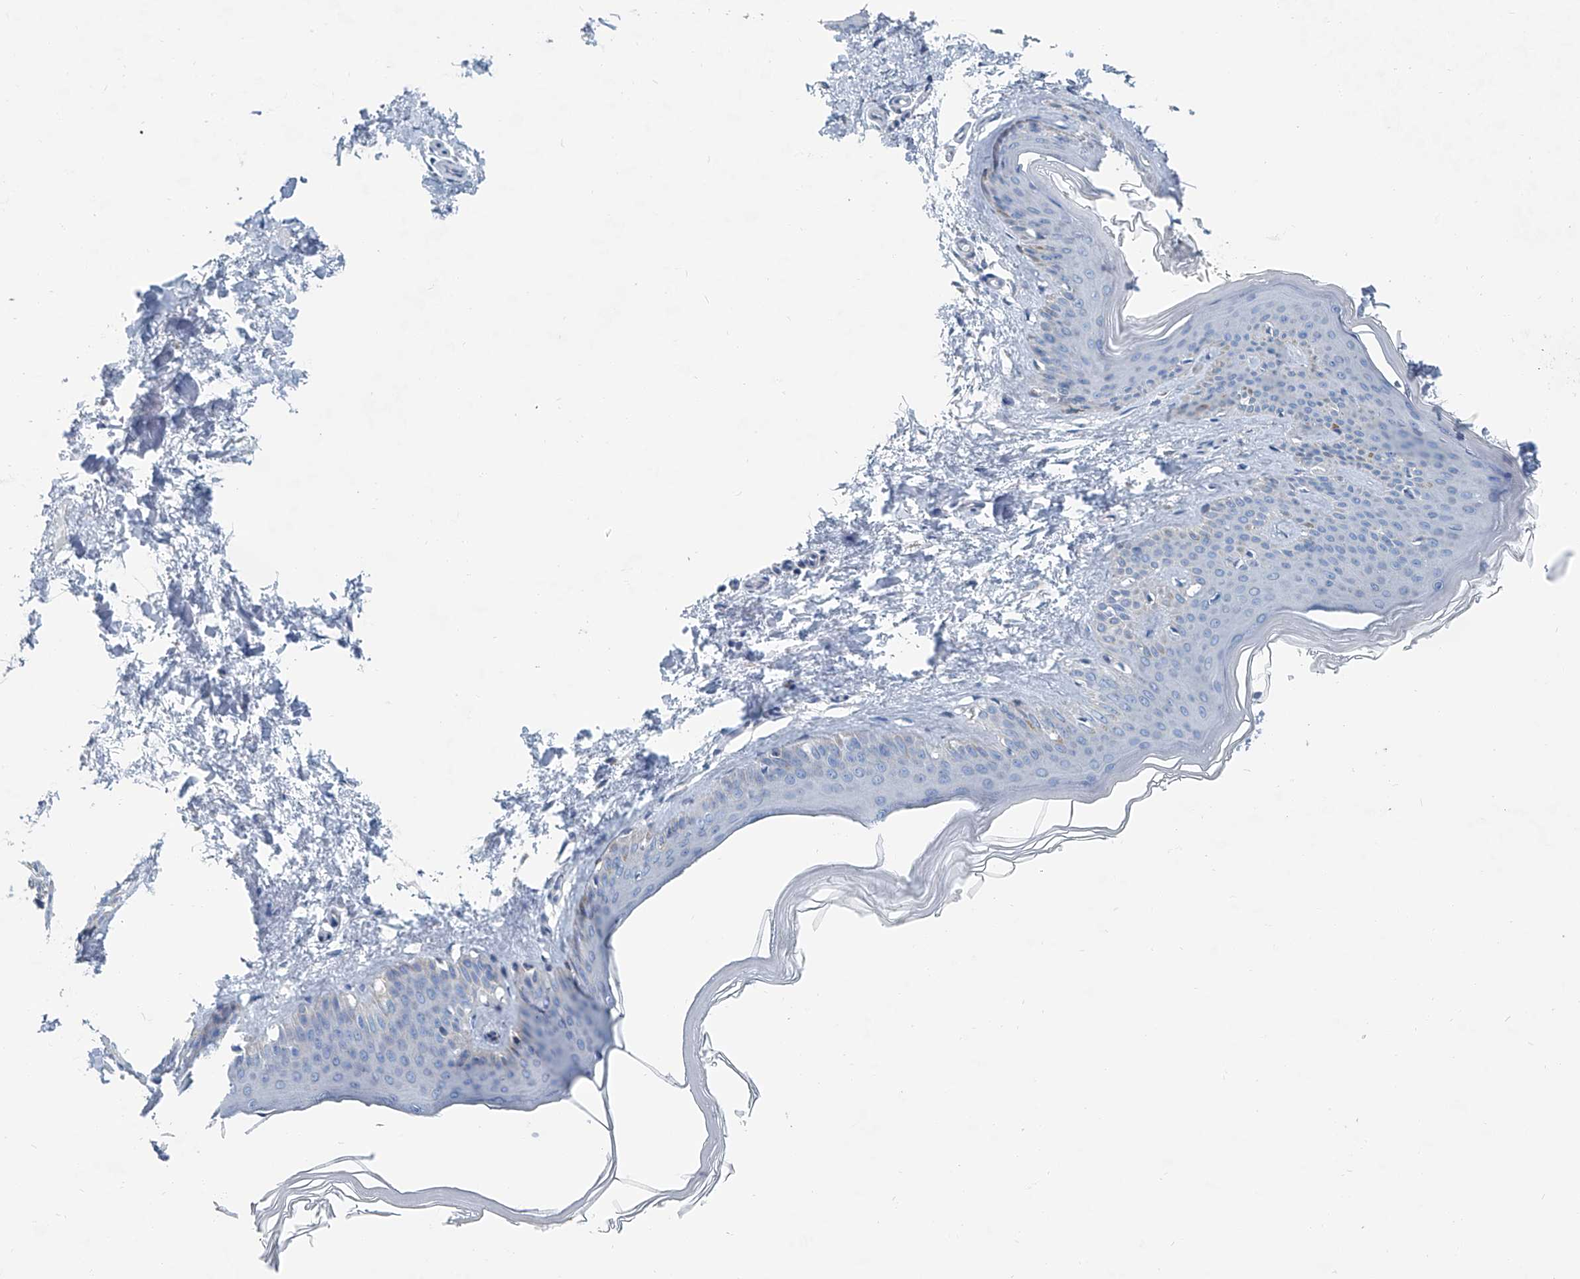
{"staining": {"intensity": "negative", "quantity": "none", "location": "none"}, "tissue": "skin", "cell_type": "Fibroblasts", "image_type": "normal", "snomed": [{"axis": "morphology", "description": "Normal tissue, NOS"}, {"axis": "topography", "description": "Skin"}], "caption": "The IHC histopathology image has no significant expression in fibroblasts of skin.", "gene": "MT", "patient": {"sex": "female", "age": 27}}